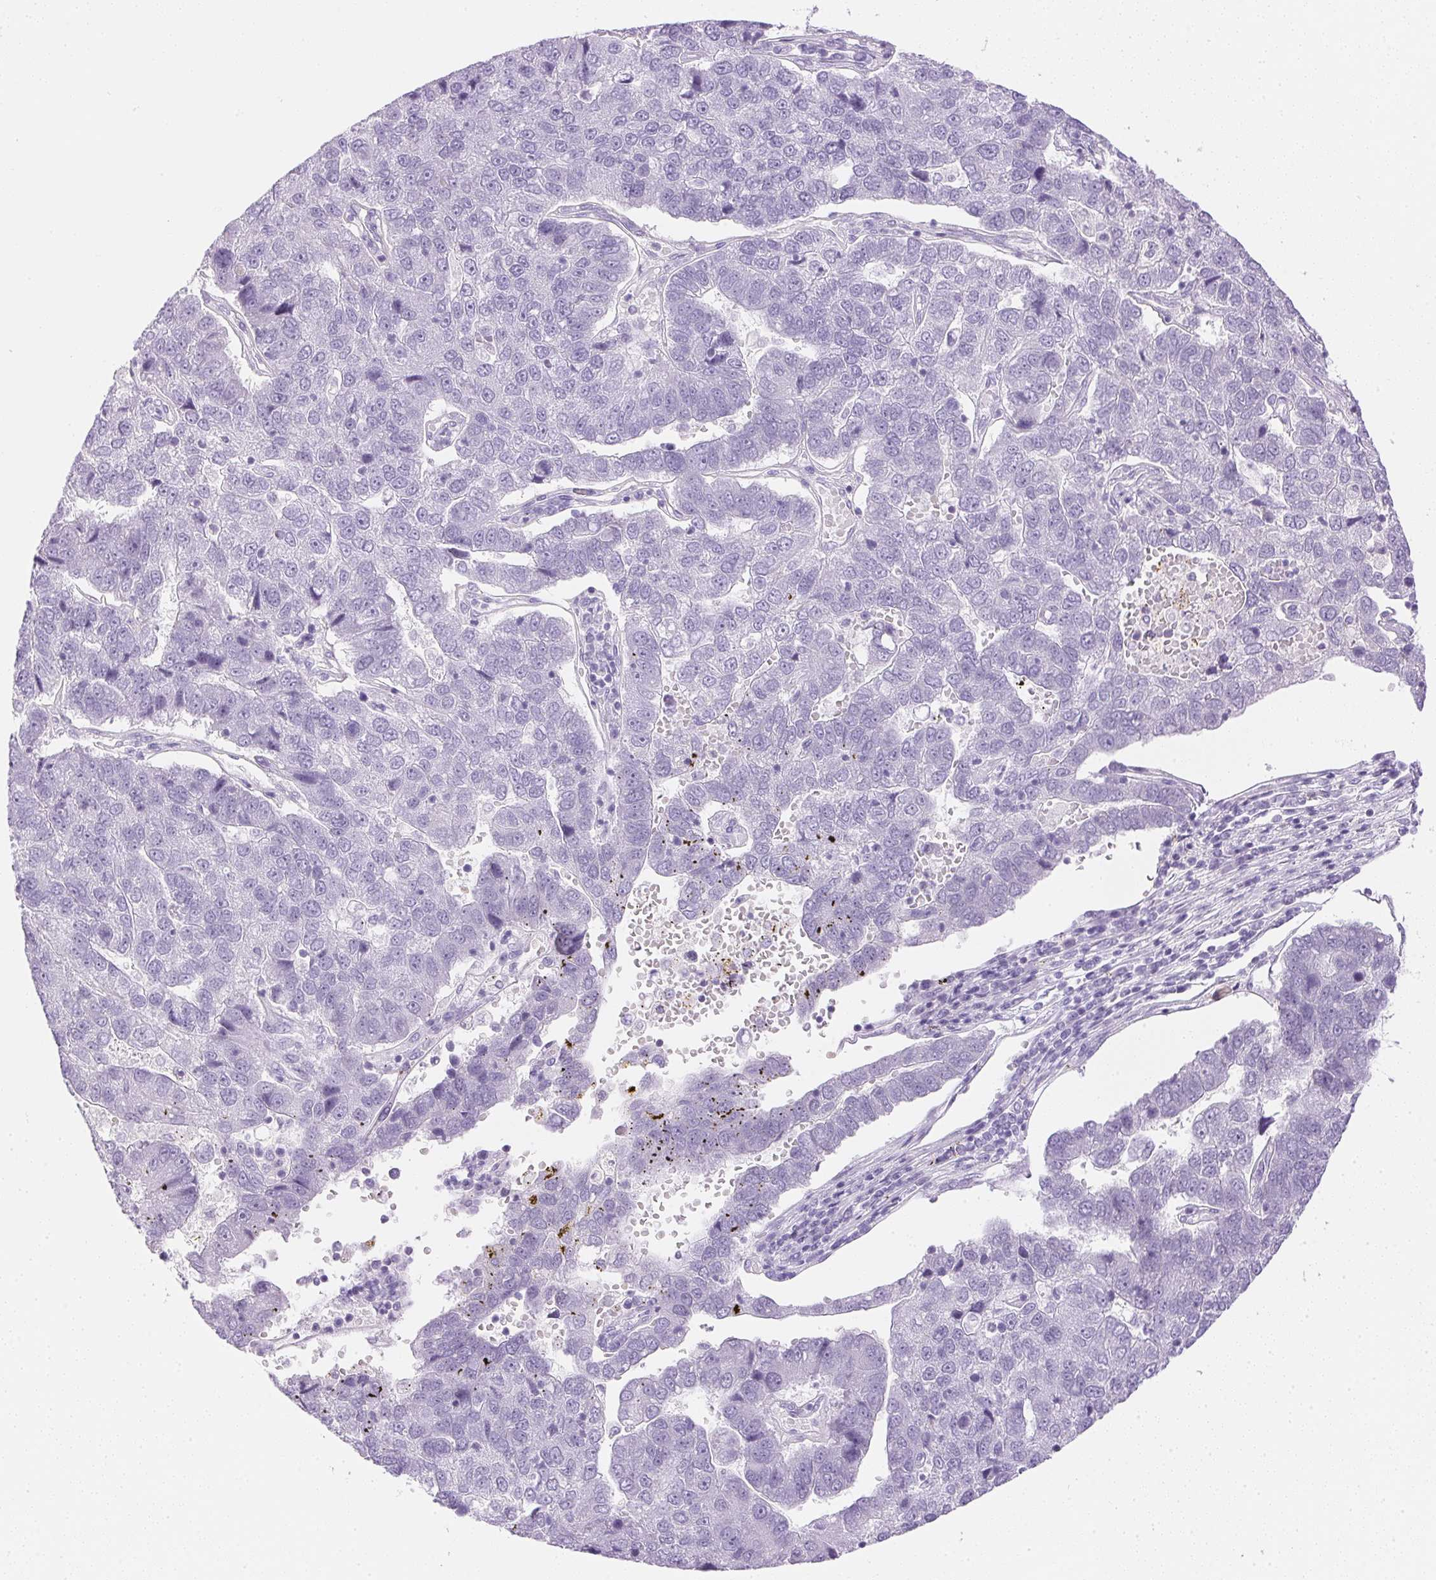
{"staining": {"intensity": "negative", "quantity": "none", "location": "none"}, "tissue": "pancreatic cancer", "cell_type": "Tumor cells", "image_type": "cancer", "snomed": [{"axis": "morphology", "description": "Adenocarcinoma, NOS"}, {"axis": "topography", "description": "Pancreas"}], "caption": "Pancreatic adenocarcinoma stained for a protein using immunohistochemistry (IHC) shows no positivity tumor cells.", "gene": "CTRL", "patient": {"sex": "female", "age": 61}}